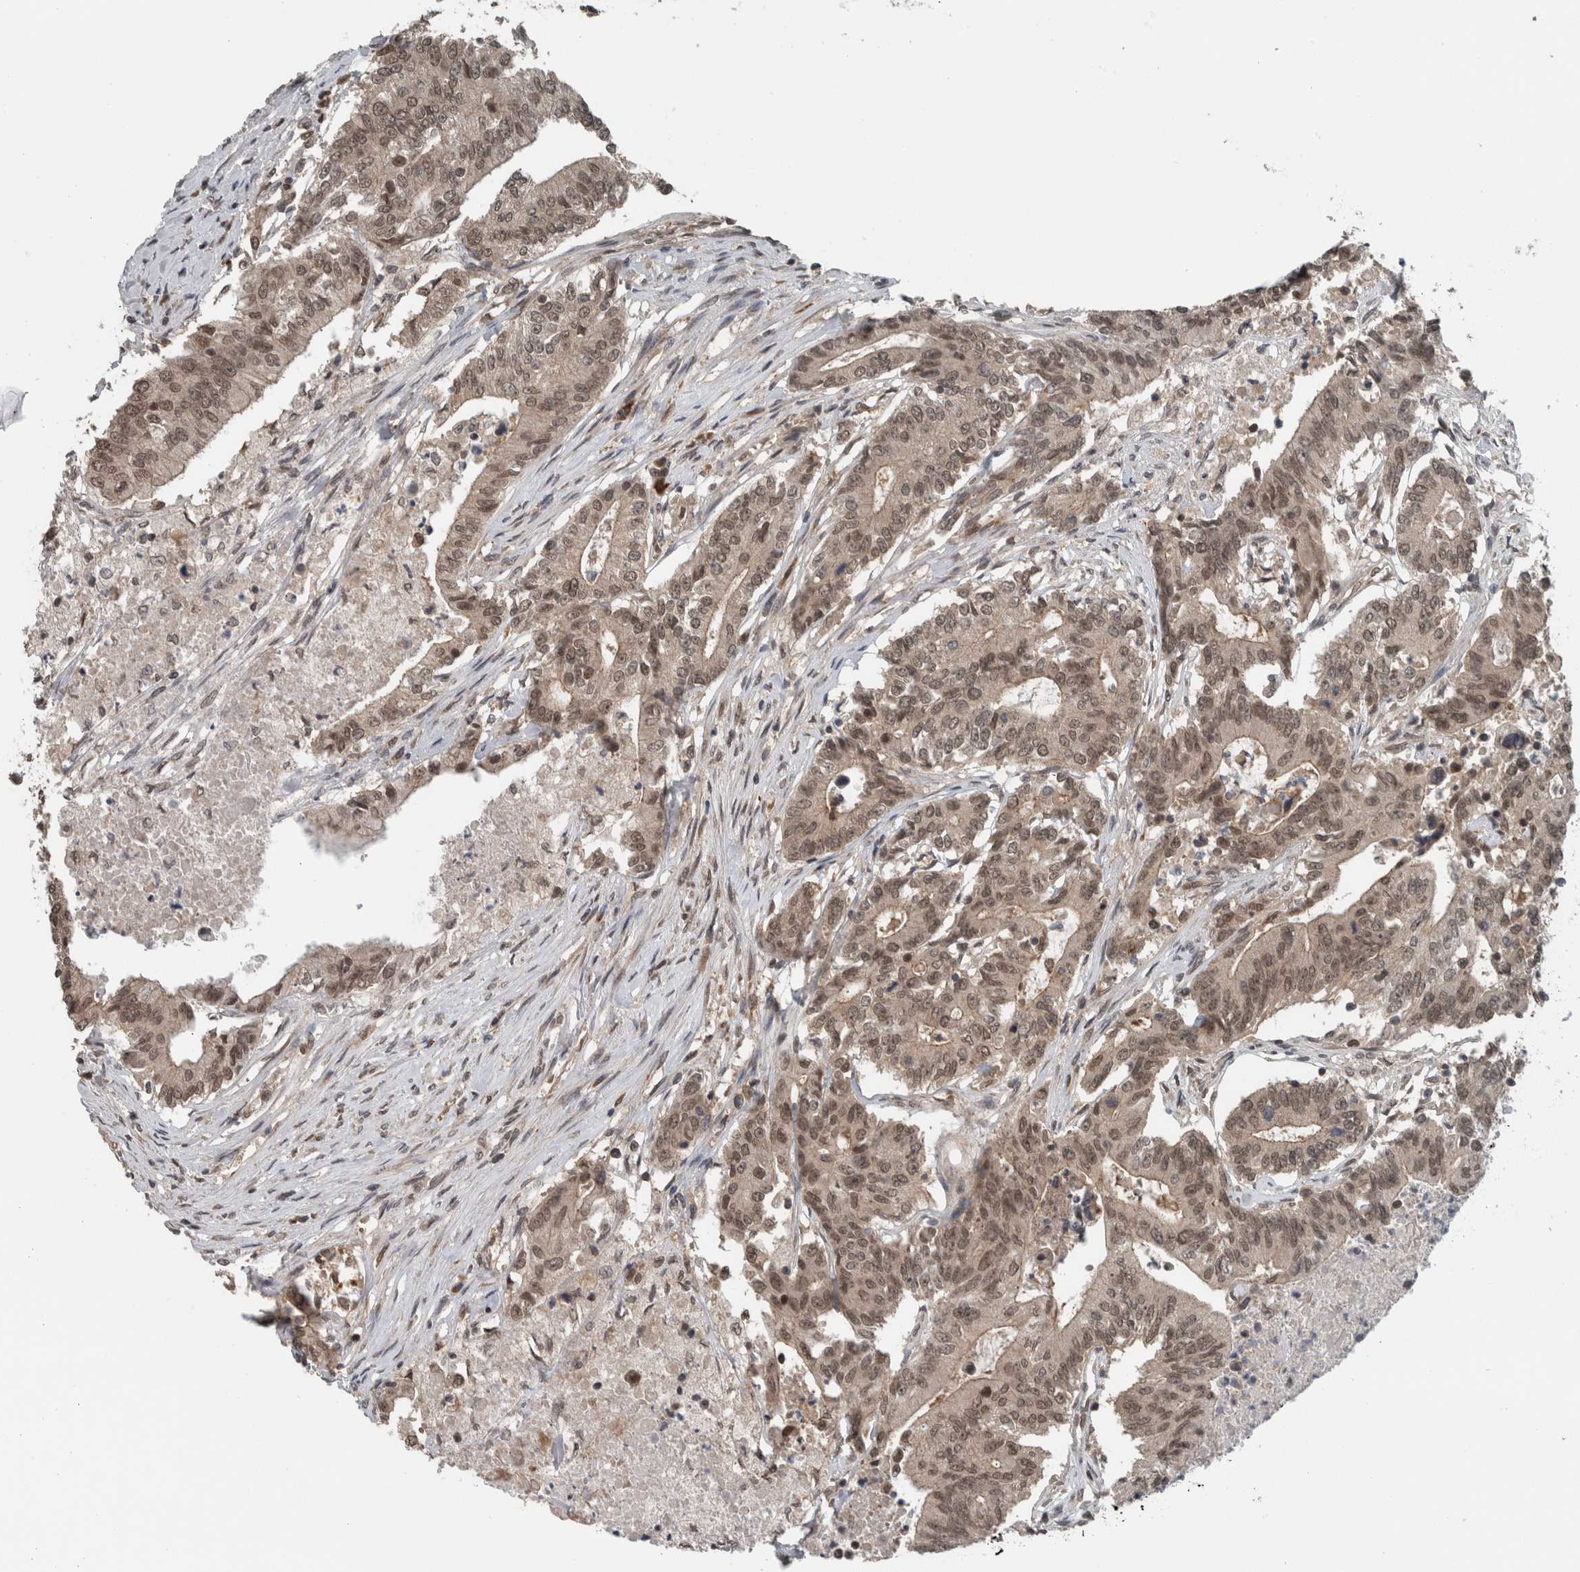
{"staining": {"intensity": "moderate", "quantity": ">75%", "location": "cytoplasmic/membranous,nuclear"}, "tissue": "colorectal cancer", "cell_type": "Tumor cells", "image_type": "cancer", "snomed": [{"axis": "morphology", "description": "Adenocarcinoma, NOS"}, {"axis": "topography", "description": "Colon"}], "caption": "The image exhibits staining of colorectal adenocarcinoma, revealing moderate cytoplasmic/membranous and nuclear protein expression (brown color) within tumor cells.", "gene": "SPAG7", "patient": {"sex": "female", "age": 77}}